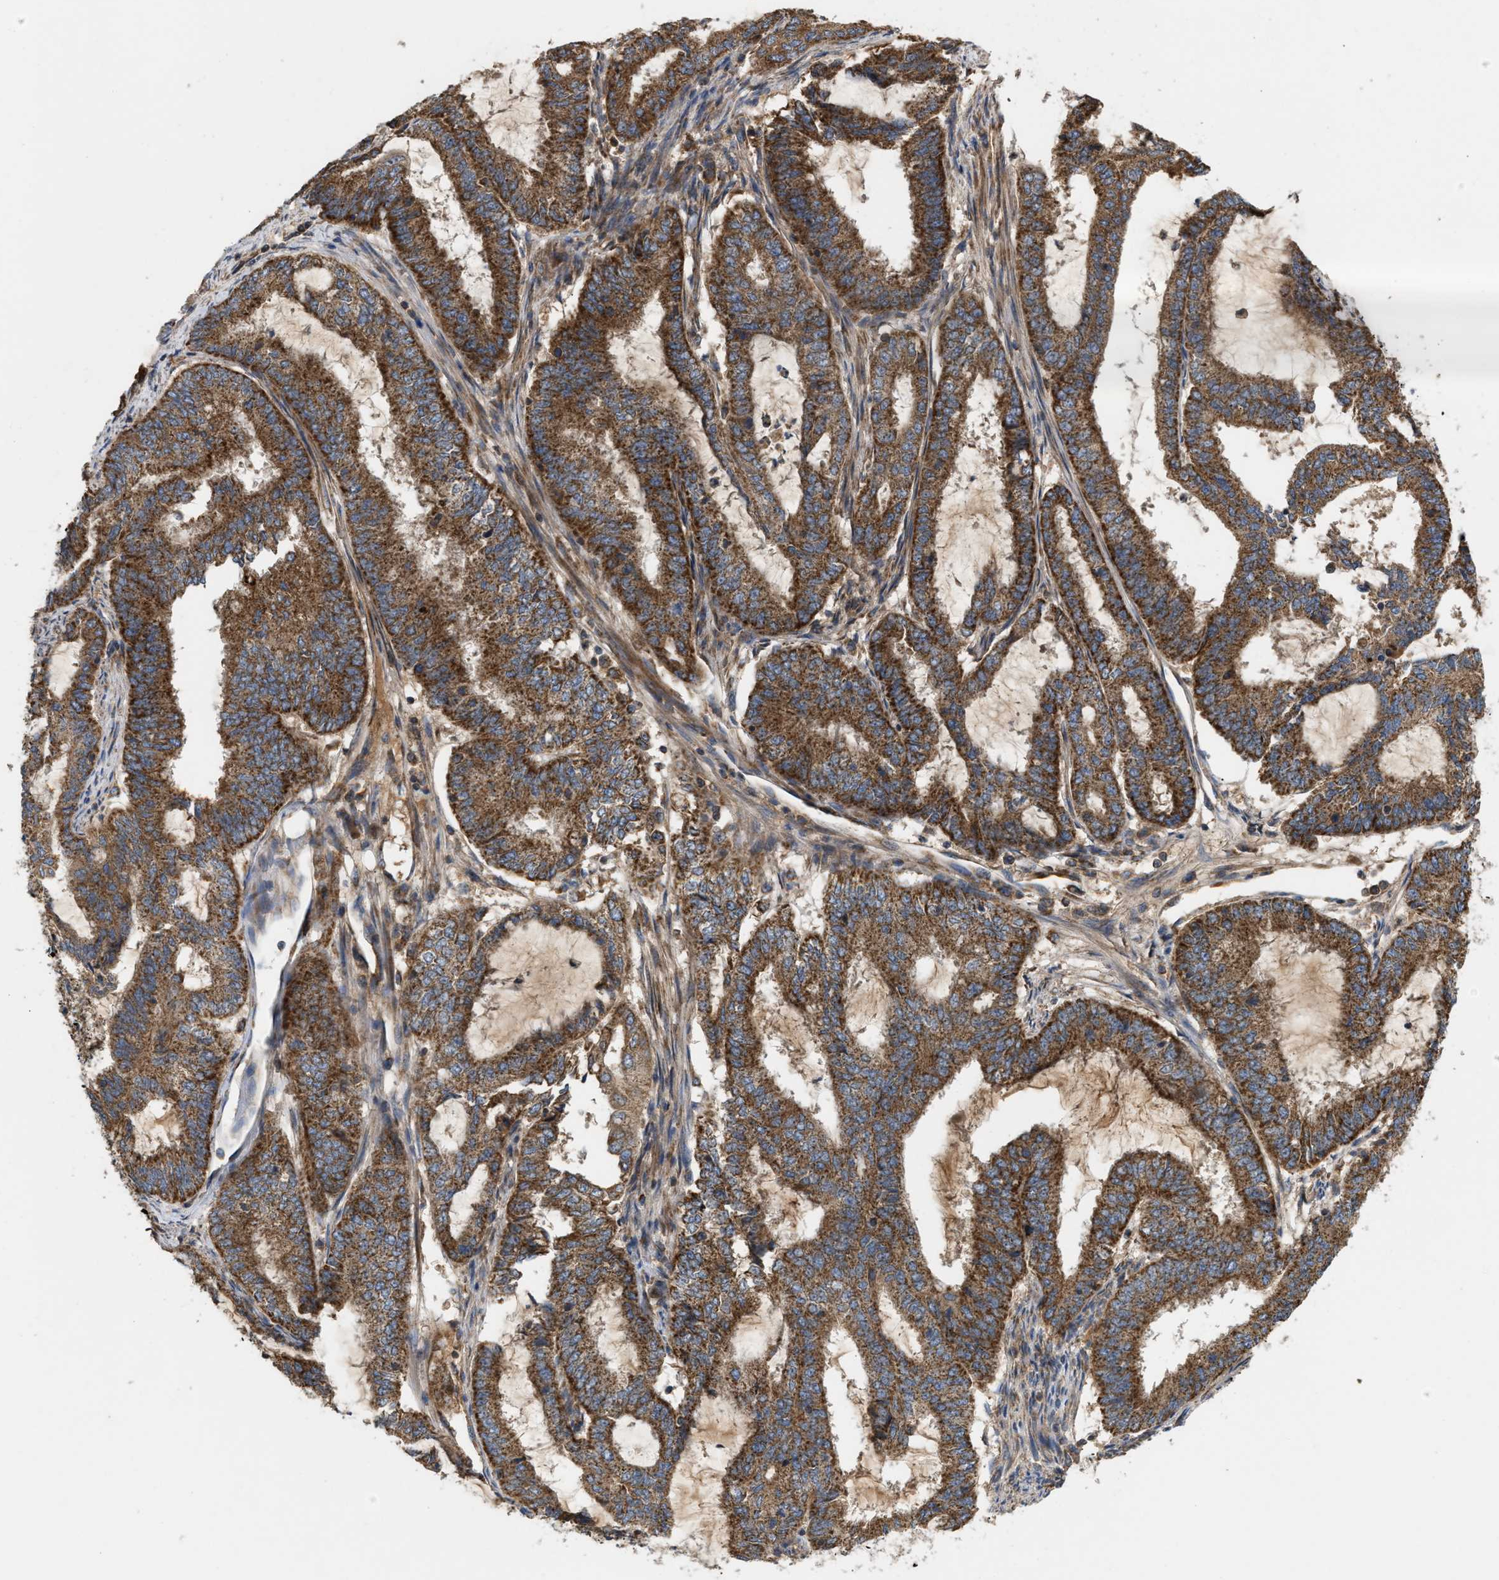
{"staining": {"intensity": "strong", "quantity": ">75%", "location": "cytoplasmic/membranous"}, "tissue": "endometrial cancer", "cell_type": "Tumor cells", "image_type": "cancer", "snomed": [{"axis": "morphology", "description": "Adenocarcinoma, NOS"}, {"axis": "topography", "description": "Endometrium"}], "caption": "Protein staining of endometrial cancer (adenocarcinoma) tissue reveals strong cytoplasmic/membranous expression in about >75% of tumor cells. (DAB (3,3'-diaminobenzidine) = brown stain, brightfield microscopy at high magnification).", "gene": "TACO1", "patient": {"sex": "female", "age": 51}}